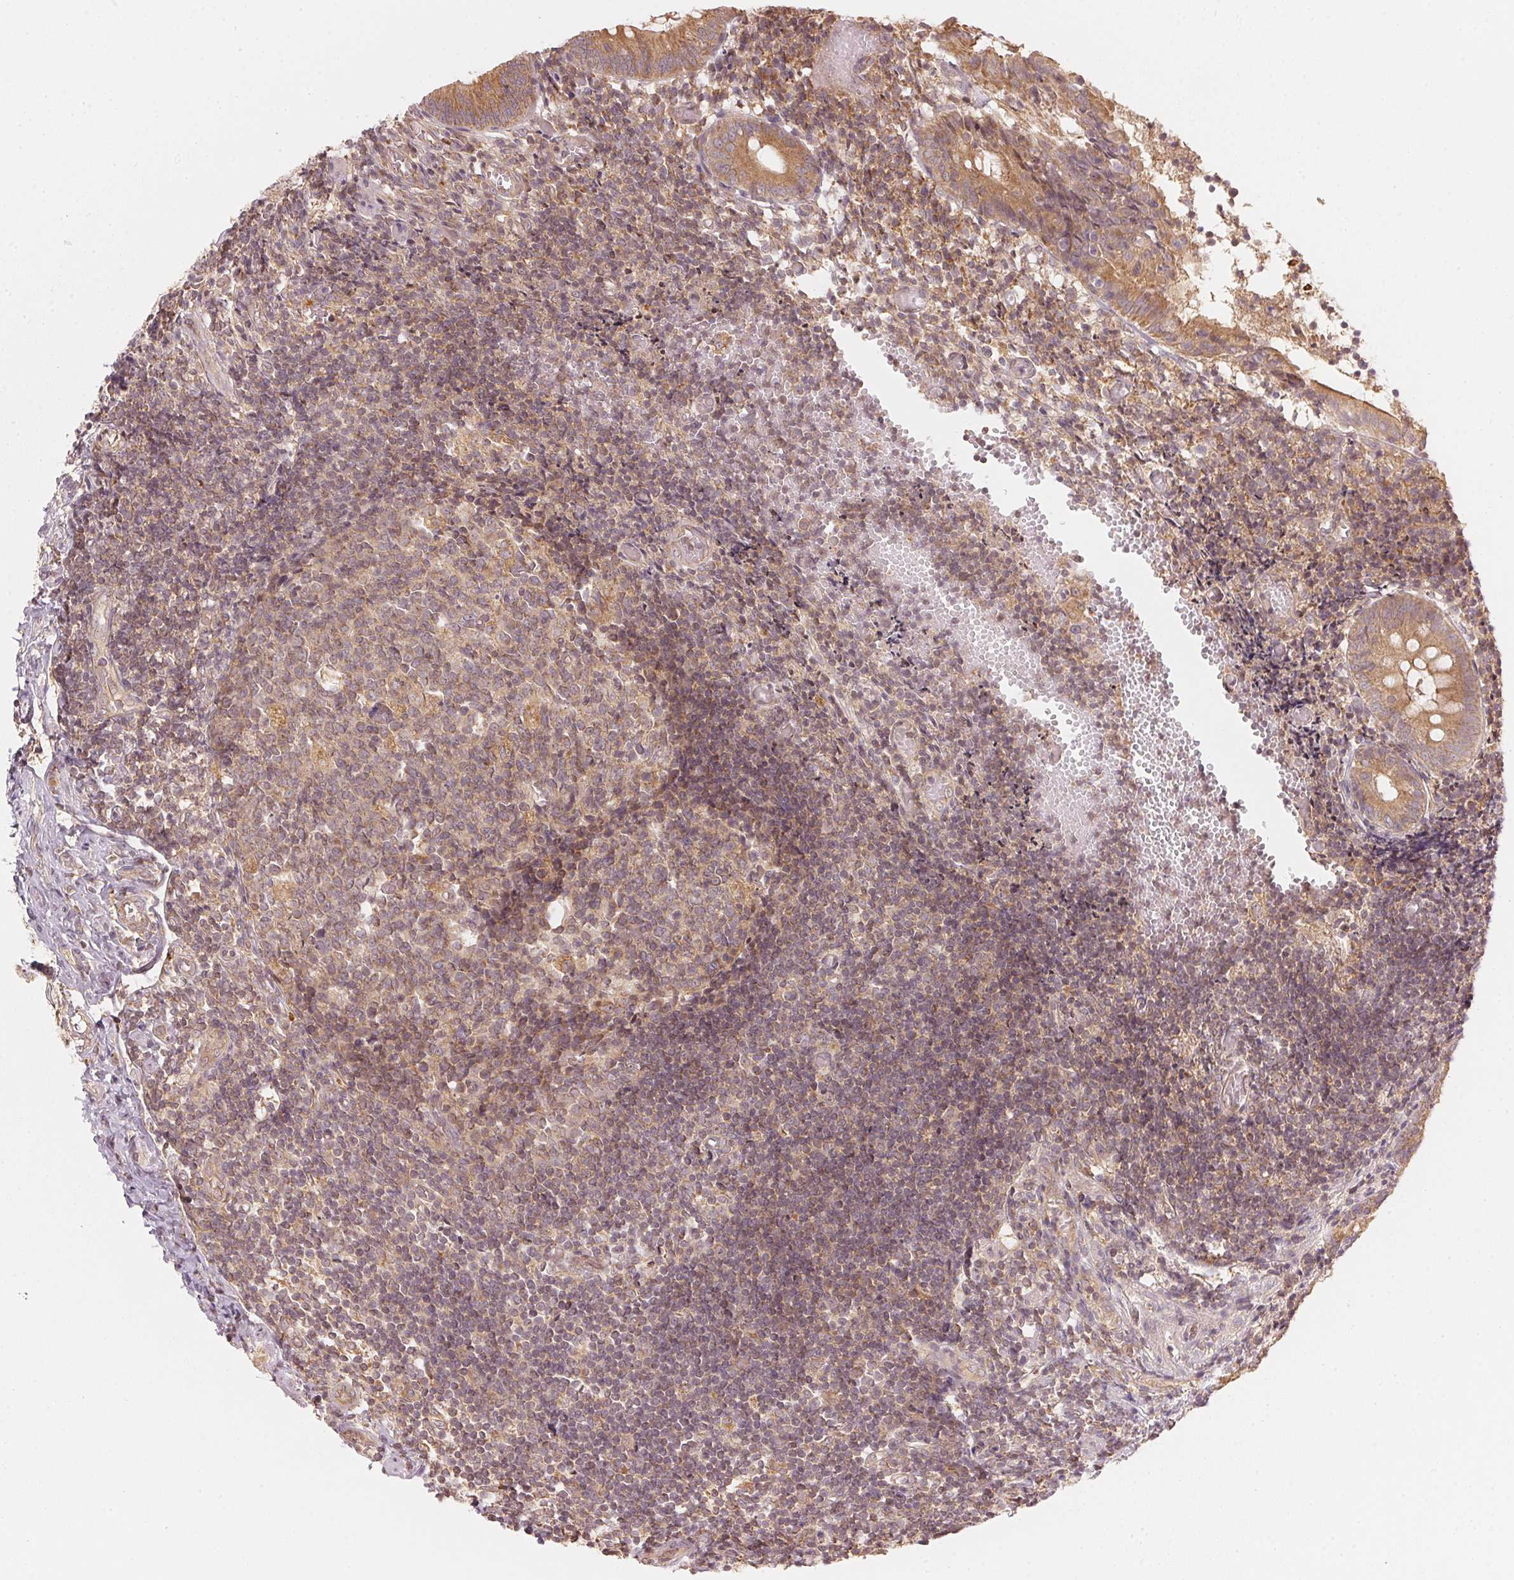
{"staining": {"intensity": "moderate", "quantity": ">75%", "location": "cytoplasmic/membranous"}, "tissue": "appendix", "cell_type": "Glandular cells", "image_type": "normal", "snomed": [{"axis": "morphology", "description": "Normal tissue, NOS"}, {"axis": "topography", "description": "Appendix"}], "caption": "Protein expression analysis of unremarkable human appendix reveals moderate cytoplasmic/membranous positivity in approximately >75% of glandular cells.", "gene": "WDR54", "patient": {"sex": "female", "age": 32}}